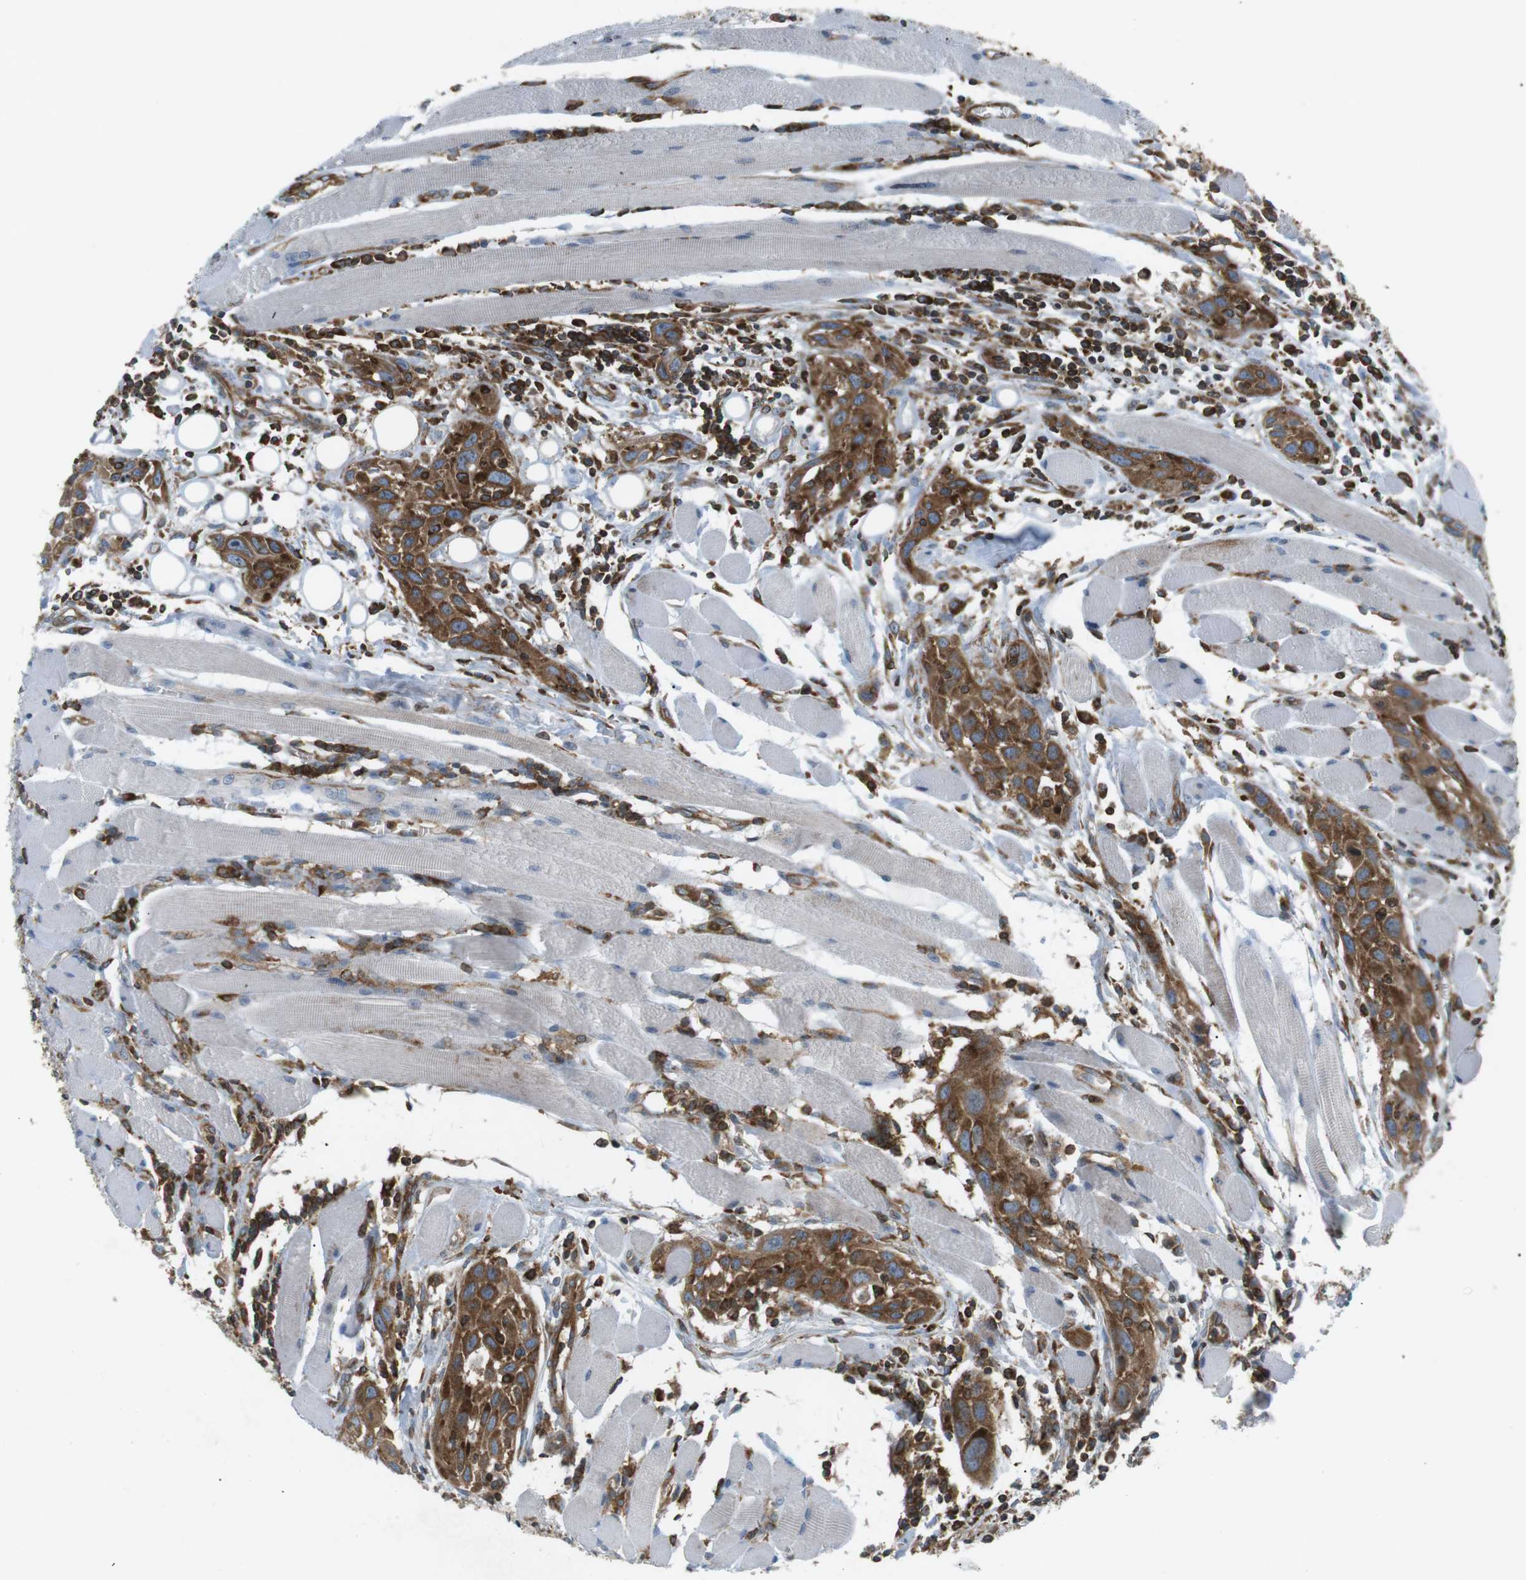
{"staining": {"intensity": "moderate", "quantity": ">75%", "location": "cytoplasmic/membranous"}, "tissue": "head and neck cancer", "cell_type": "Tumor cells", "image_type": "cancer", "snomed": [{"axis": "morphology", "description": "Squamous cell carcinoma, NOS"}, {"axis": "topography", "description": "Oral tissue"}, {"axis": "topography", "description": "Head-Neck"}], "caption": "The histopathology image shows immunohistochemical staining of head and neck squamous cell carcinoma. There is moderate cytoplasmic/membranous positivity is appreciated in approximately >75% of tumor cells. Immunohistochemistry stains the protein in brown and the nuclei are stained blue.", "gene": "FLII", "patient": {"sex": "female", "age": 50}}